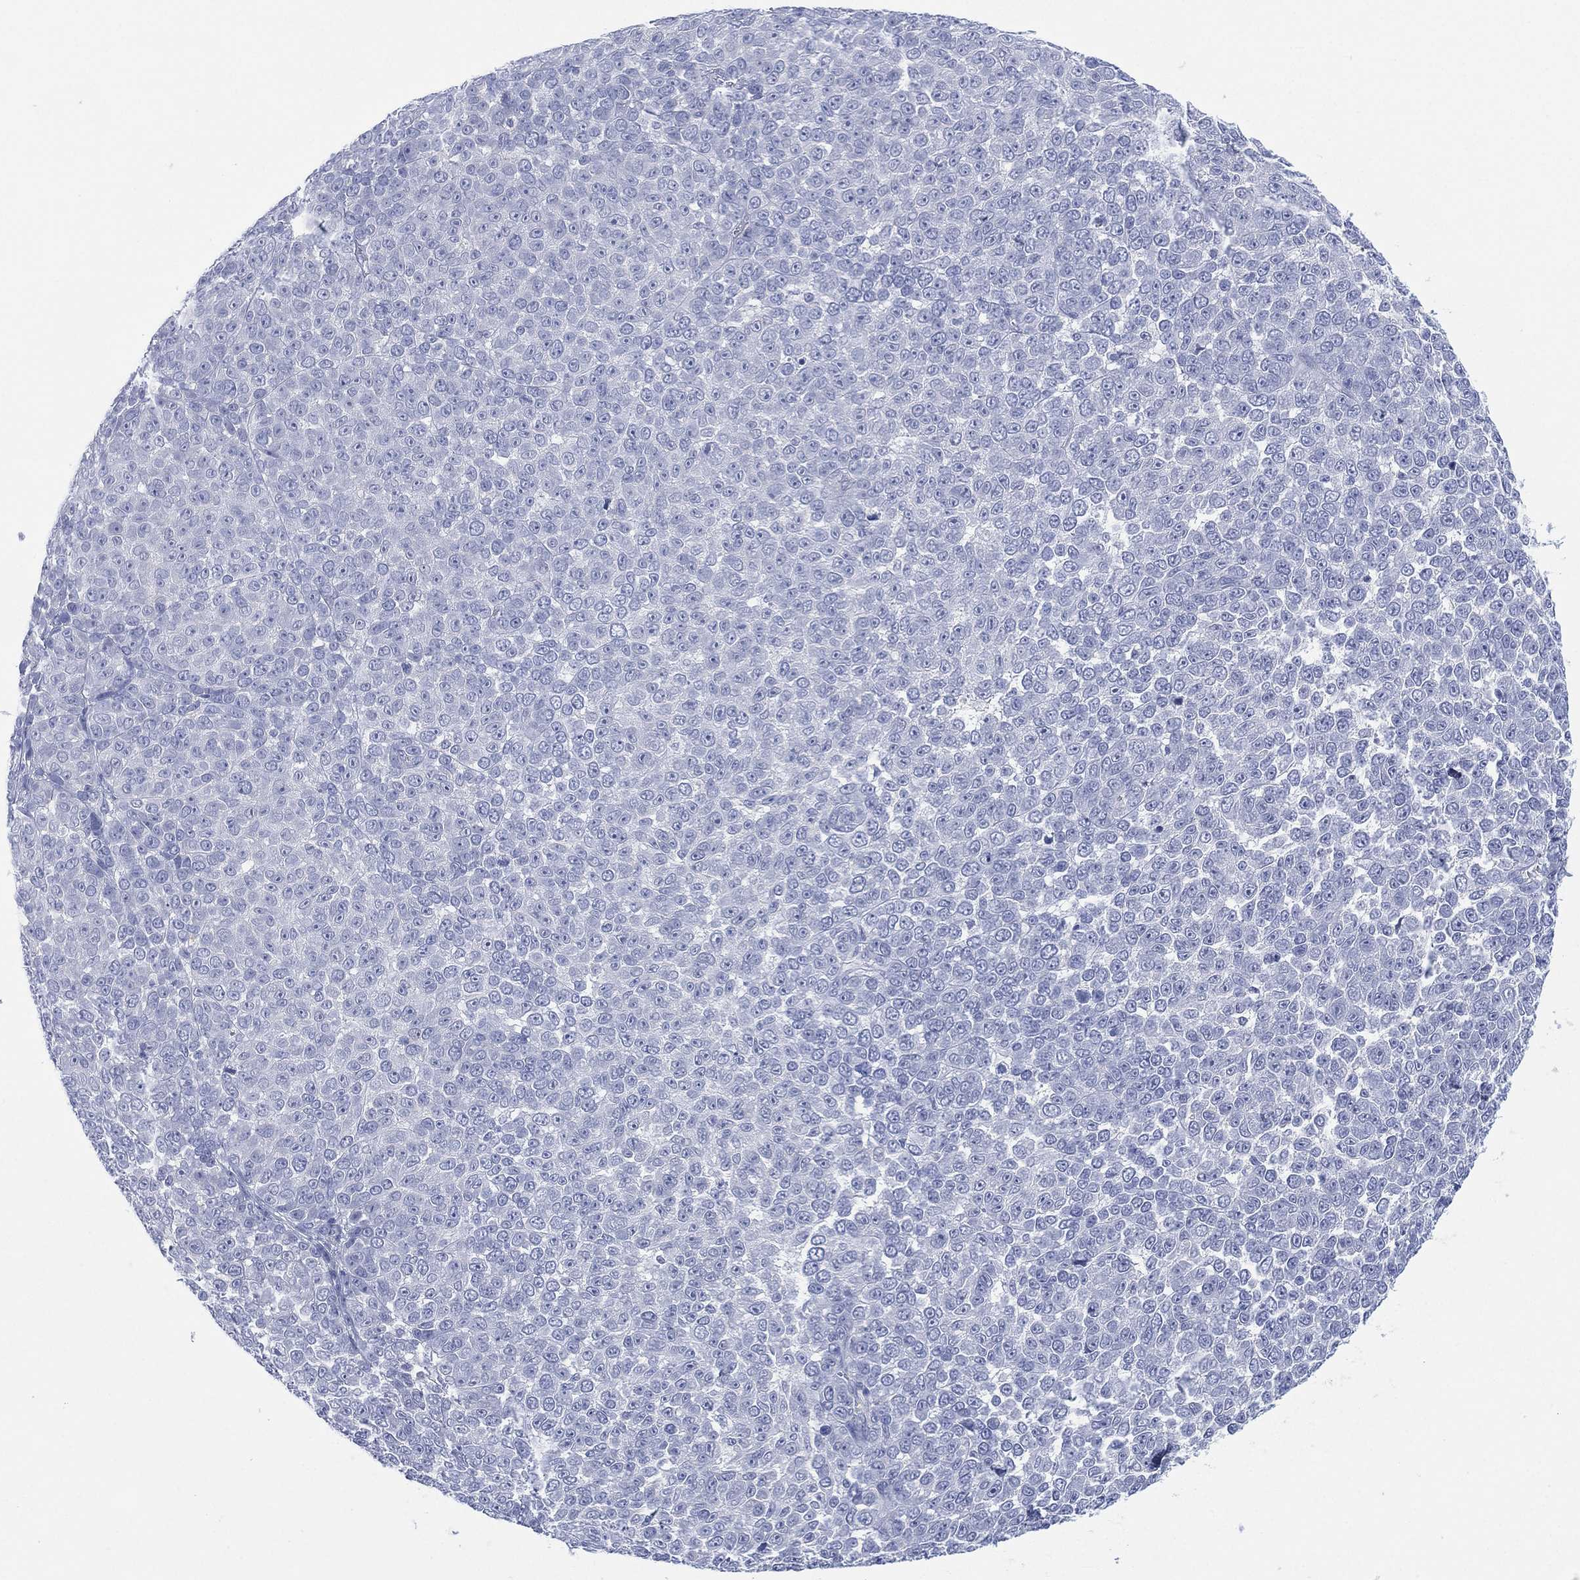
{"staining": {"intensity": "negative", "quantity": "none", "location": "none"}, "tissue": "melanoma", "cell_type": "Tumor cells", "image_type": "cancer", "snomed": [{"axis": "morphology", "description": "Malignant melanoma, NOS"}, {"axis": "topography", "description": "Skin"}], "caption": "Immunohistochemical staining of melanoma displays no significant positivity in tumor cells.", "gene": "SEPTIN1", "patient": {"sex": "female", "age": 95}}